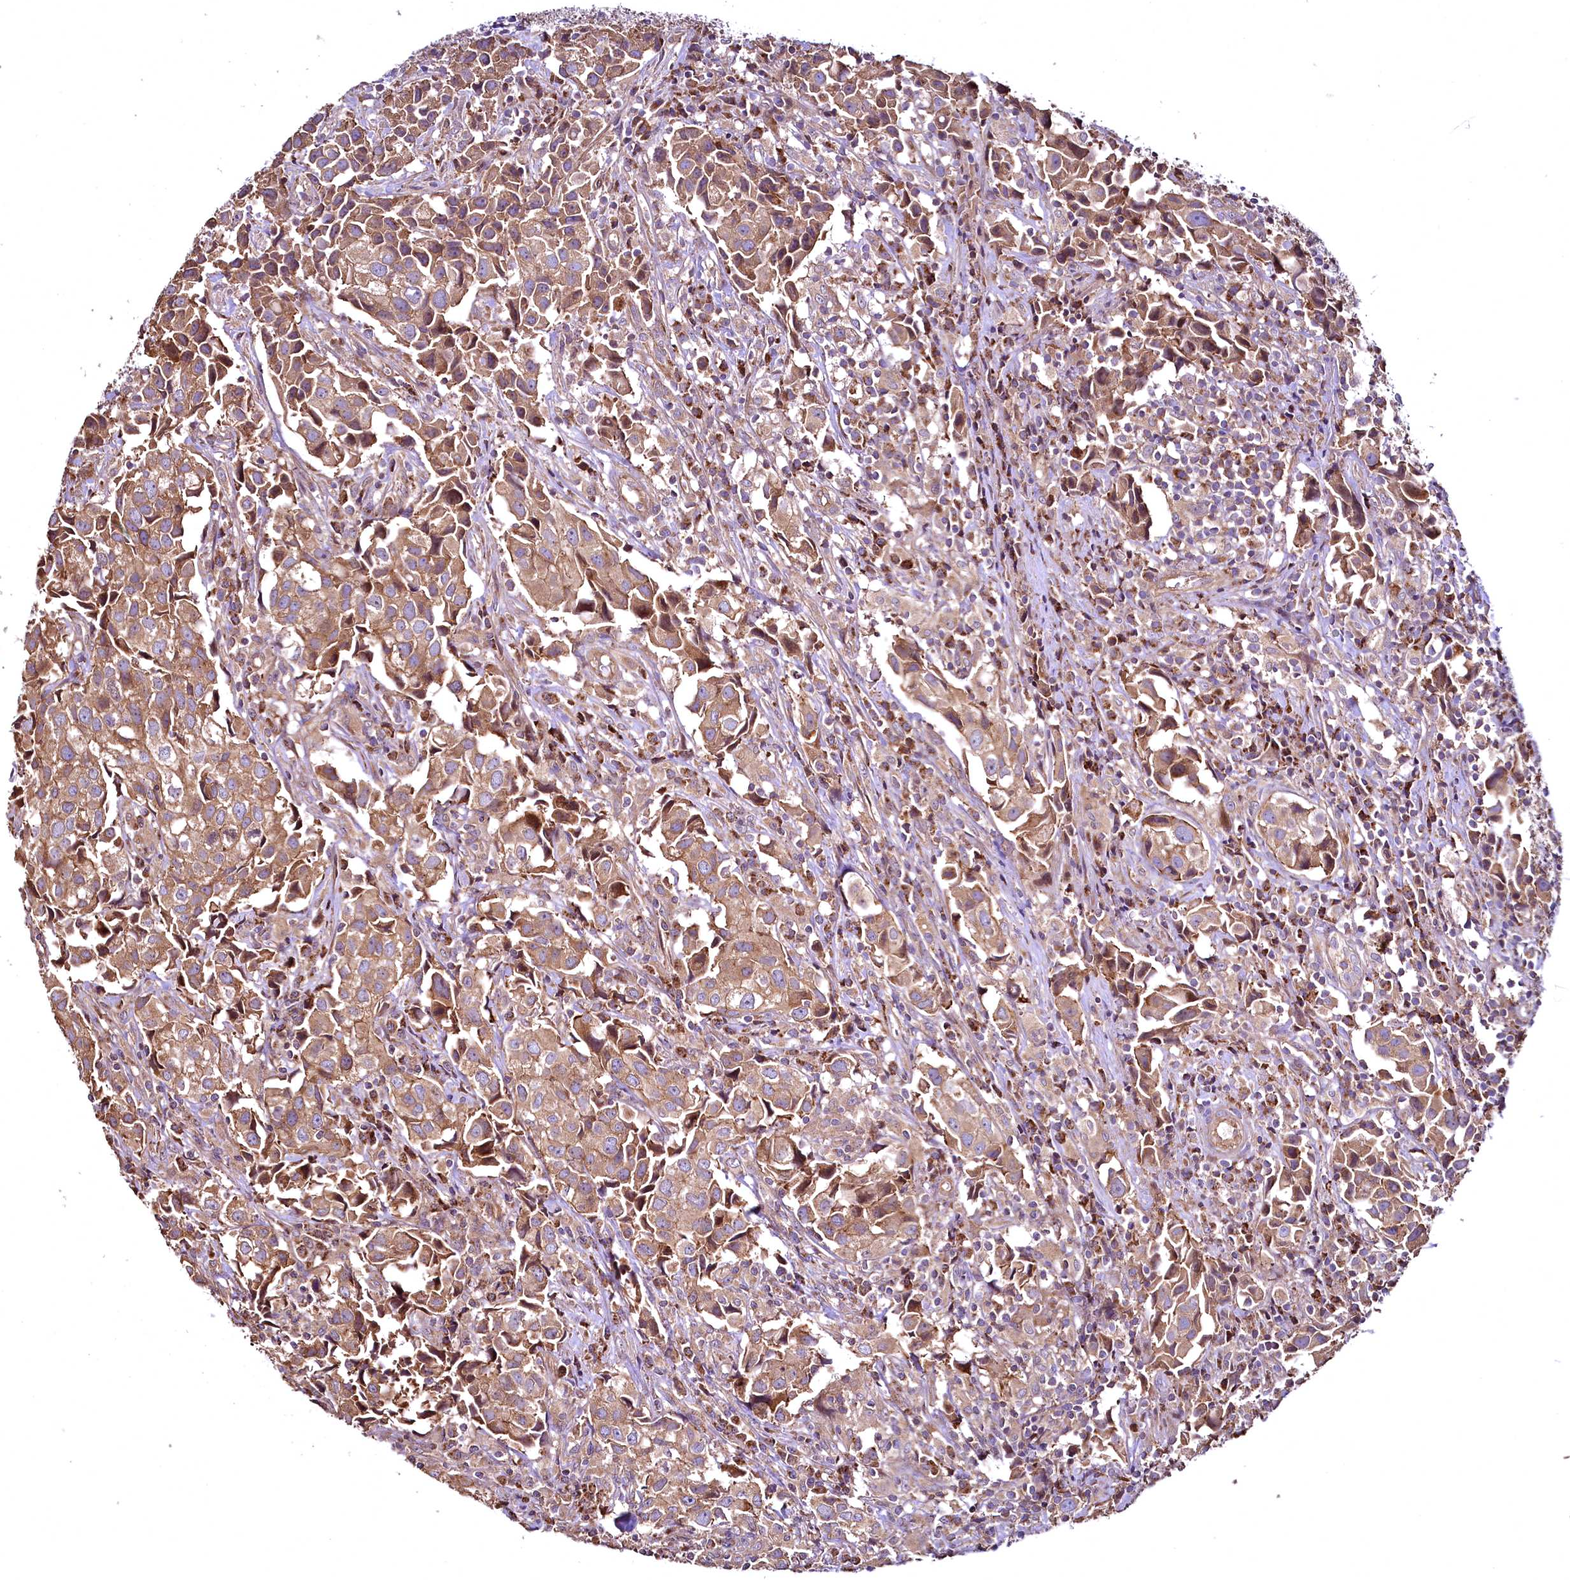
{"staining": {"intensity": "moderate", "quantity": ">75%", "location": "cytoplasmic/membranous"}, "tissue": "urothelial cancer", "cell_type": "Tumor cells", "image_type": "cancer", "snomed": [{"axis": "morphology", "description": "Urothelial carcinoma, High grade"}, {"axis": "topography", "description": "Urinary bladder"}], "caption": "This image demonstrates IHC staining of human urothelial cancer, with medium moderate cytoplasmic/membranous positivity in approximately >75% of tumor cells.", "gene": "TBCEL", "patient": {"sex": "female", "age": 75}}